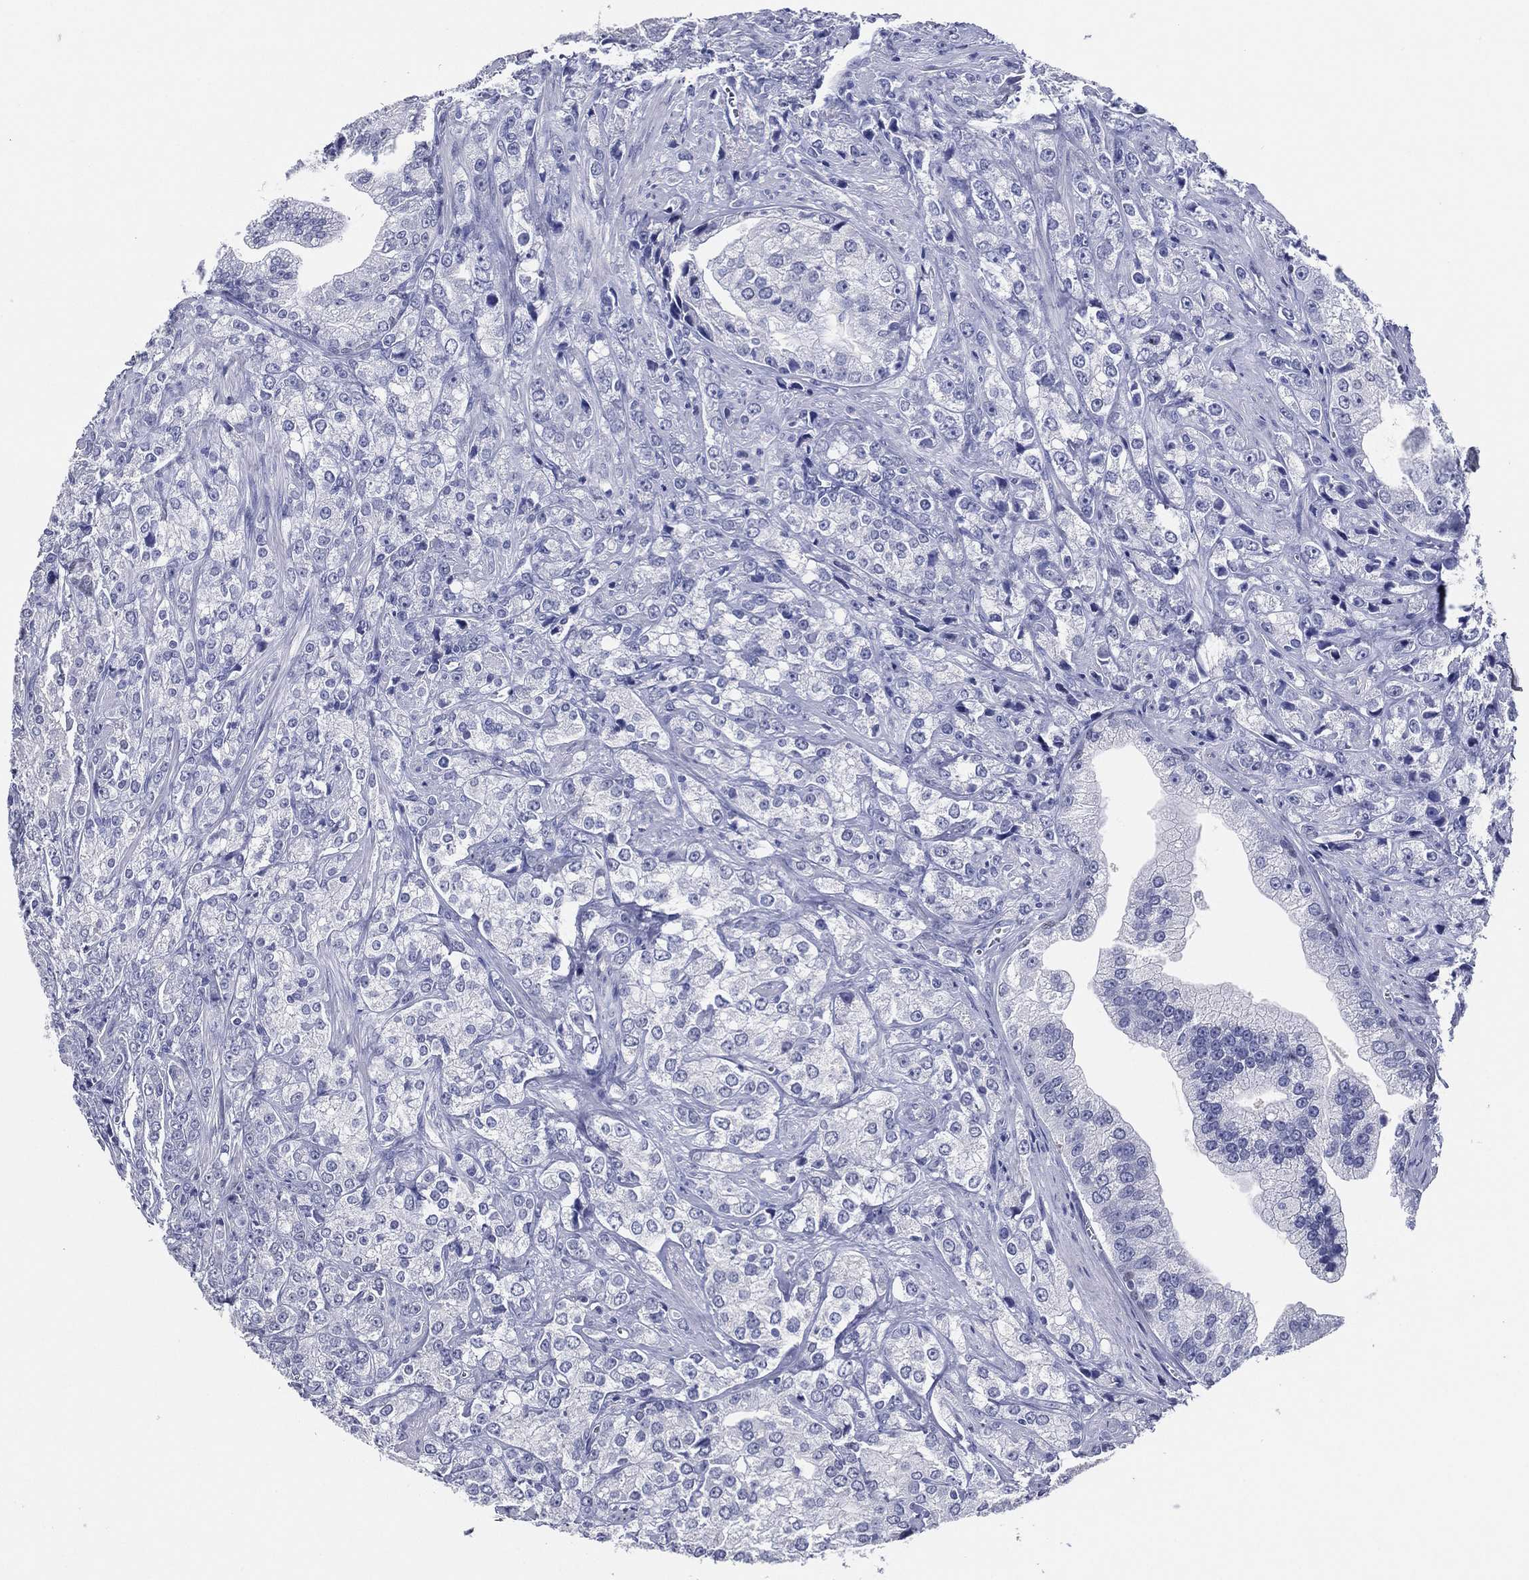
{"staining": {"intensity": "negative", "quantity": "none", "location": "none"}, "tissue": "prostate cancer", "cell_type": "Tumor cells", "image_type": "cancer", "snomed": [{"axis": "morphology", "description": "Adenocarcinoma, NOS"}, {"axis": "topography", "description": "Prostate and seminal vesicle, NOS"}, {"axis": "topography", "description": "Prostate"}], "caption": "Prostate adenocarcinoma was stained to show a protein in brown. There is no significant expression in tumor cells.", "gene": "TFAP2A", "patient": {"sex": "male", "age": 68}}